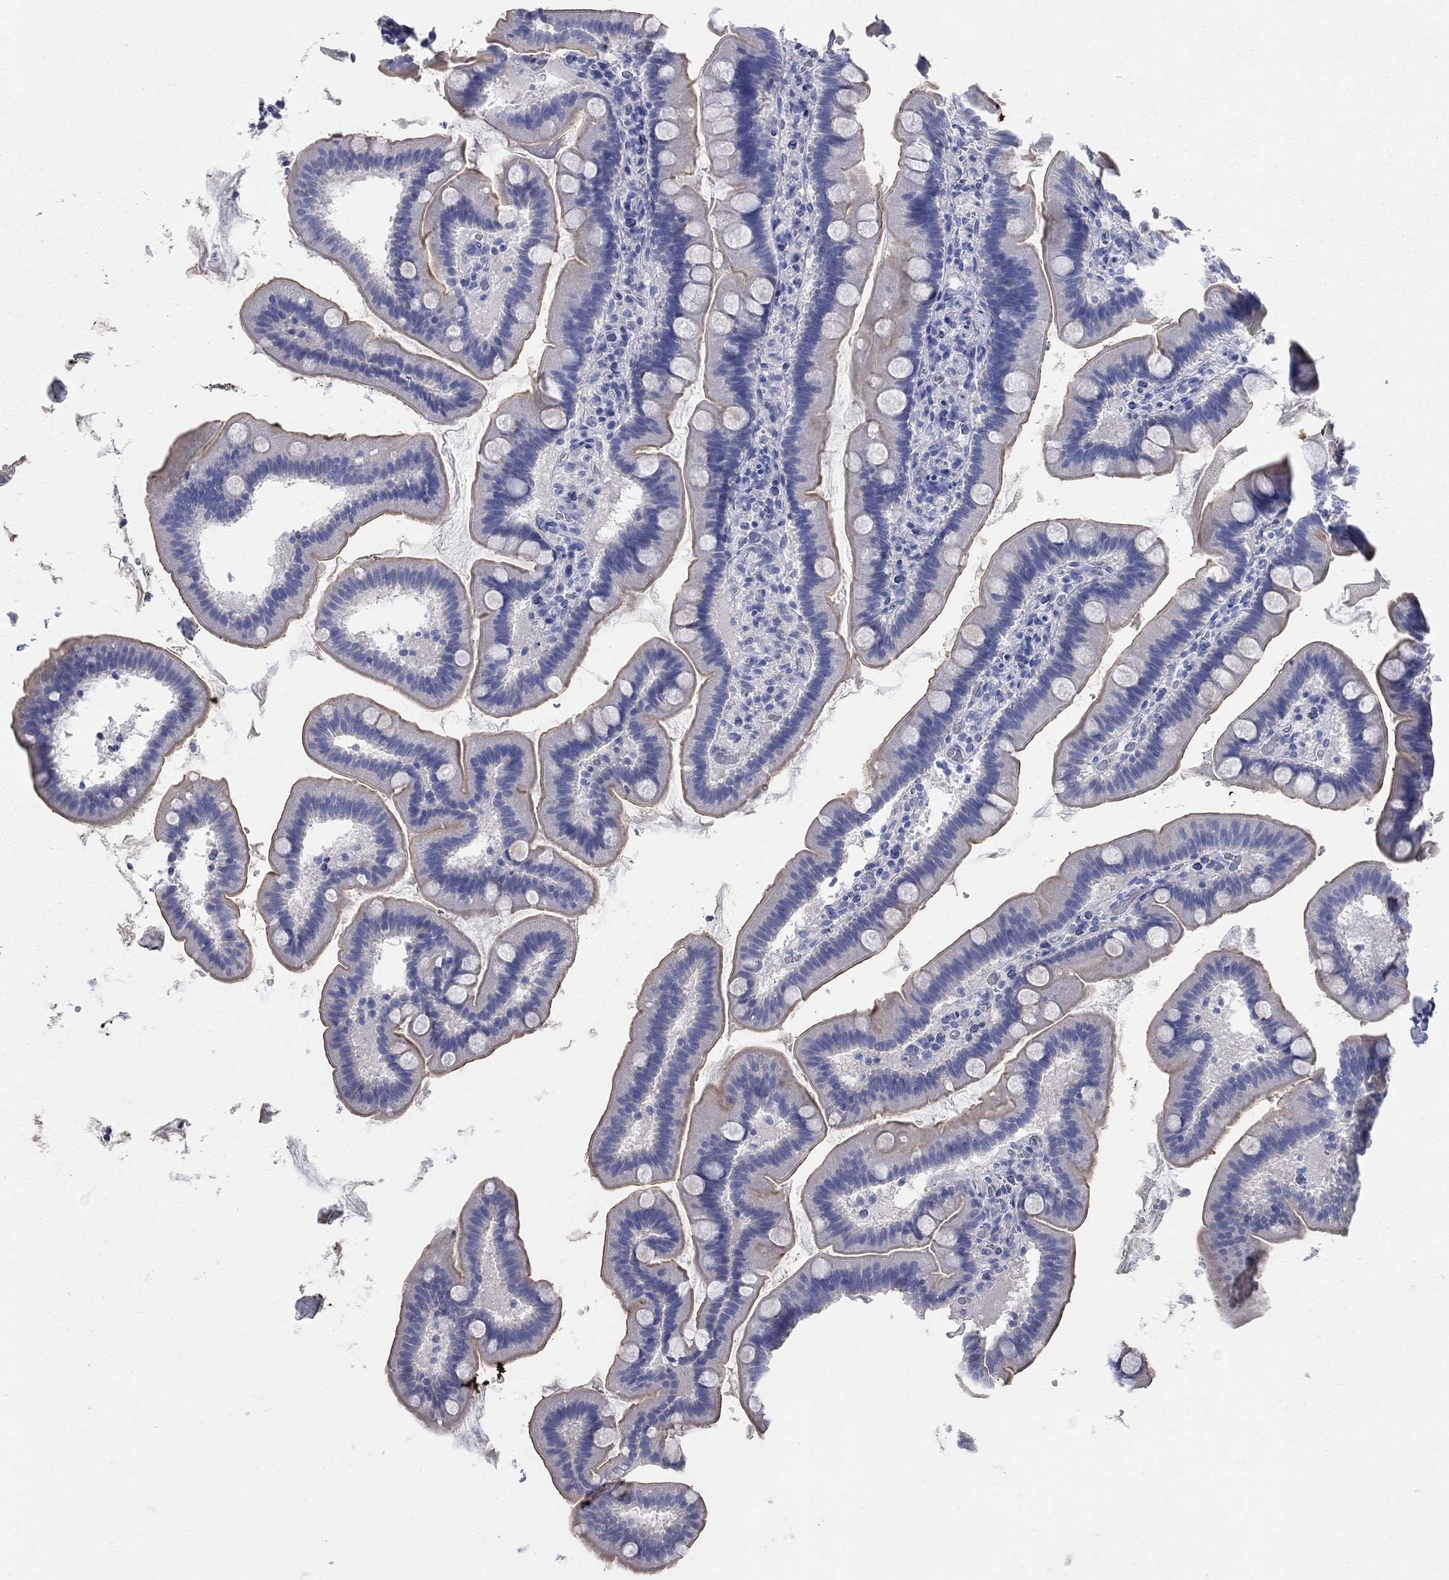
{"staining": {"intensity": "weak", "quantity": "<25%", "location": "cytoplasmic/membranous"}, "tissue": "duodenum", "cell_type": "Glandular cells", "image_type": "normal", "snomed": [{"axis": "morphology", "description": "Normal tissue, NOS"}, {"axis": "topography", "description": "Duodenum"}], "caption": "Glandular cells show no significant protein staining in unremarkable duodenum. Brightfield microscopy of immunohistochemistry (IHC) stained with DAB (3,3'-diaminobenzidine) (brown) and hematoxylin (blue), captured at high magnification.", "gene": "AOX1", "patient": {"sex": "male", "age": 59}}